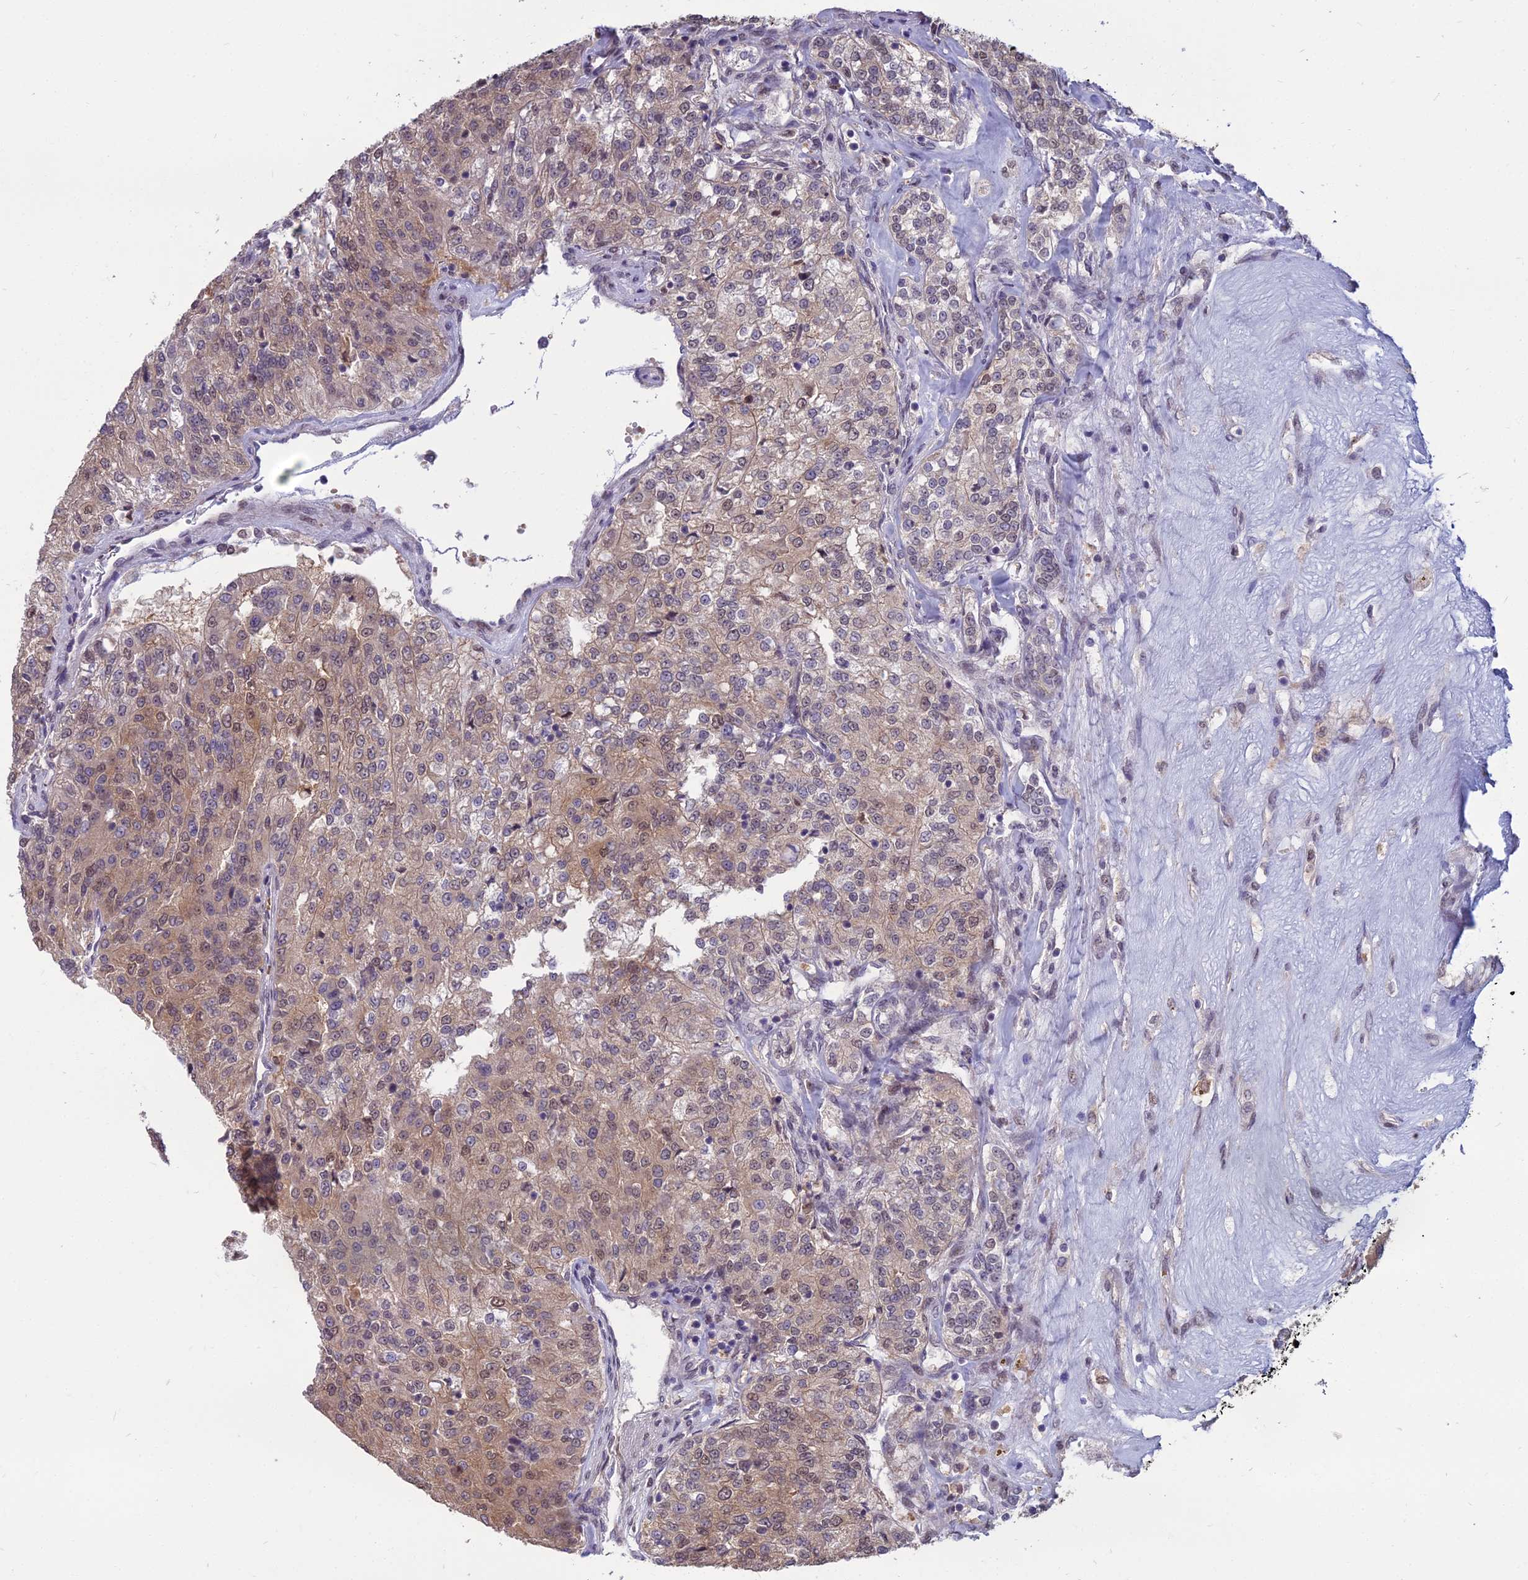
{"staining": {"intensity": "moderate", "quantity": "<25%", "location": "cytoplasmic/membranous,nuclear"}, "tissue": "renal cancer", "cell_type": "Tumor cells", "image_type": "cancer", "snomed": [{"axis": "morphology", "description": "Adenocarcinoma, NOS"}, {"axis": "topography", "description": "Kidney"}], "caption": "The image exhibits staining of renal cancer, revealing moderate cytoplasmic/membranous and nuclear protein expression (brown color) within tumor cells.", "gene": "NR4A3", "patient": {"sex": "female", "age": 63}}